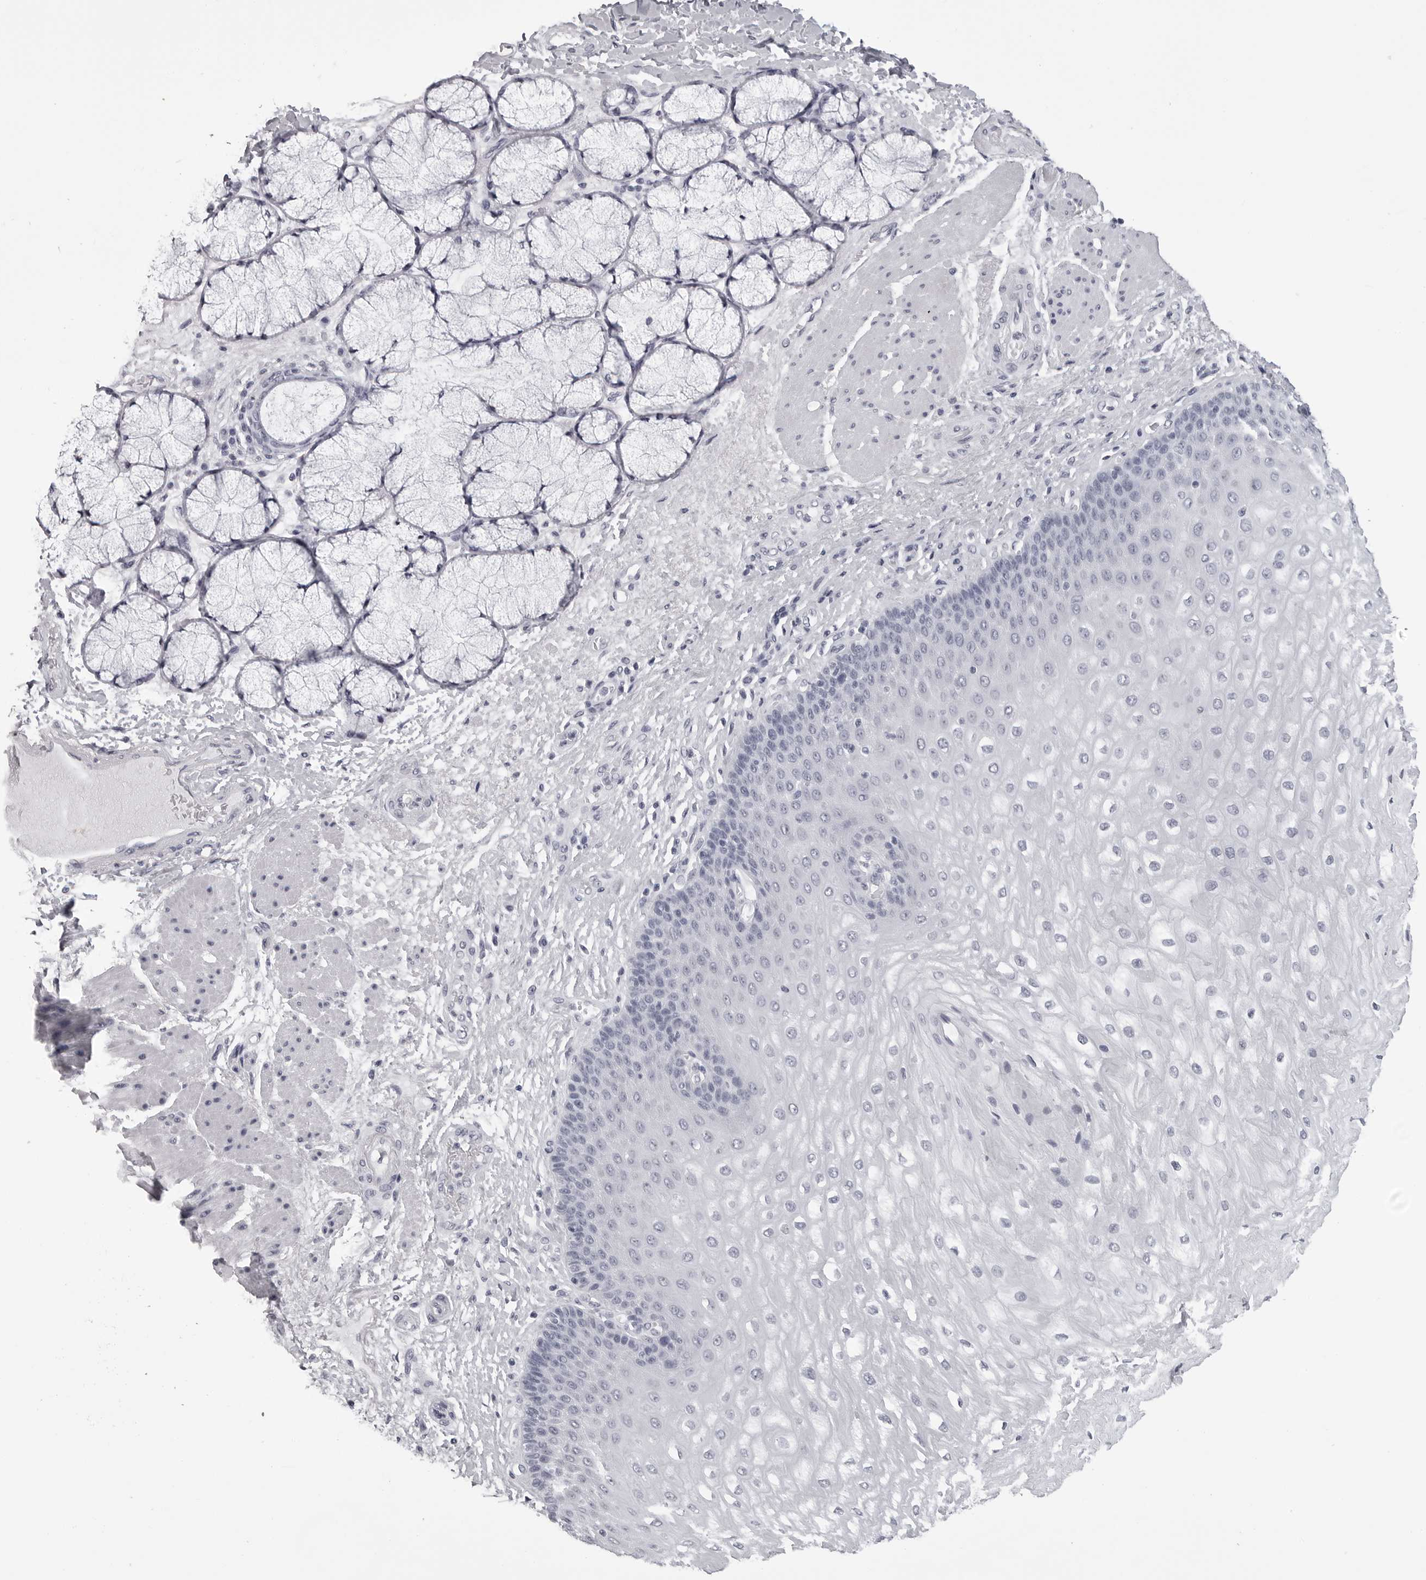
{"staining": {"intensity": "negative", "quantity": "none", "location": "none"}, "tissue": "esophagus", "cell_type": "Squamous epithelial cells", "image_type": "normal", "snomed": [{"axis": "morphology", "description": "Normal tissue, NOS"}, {"axis": "topography", "description": "Esophagus"}], "caption": "DAB immunohistochemical staining of normal esophagus exhibits no significant staining in squamous epithelial cells.", "gene": "BPIFA1", "patient": {"sex": "male", "age": 54}}